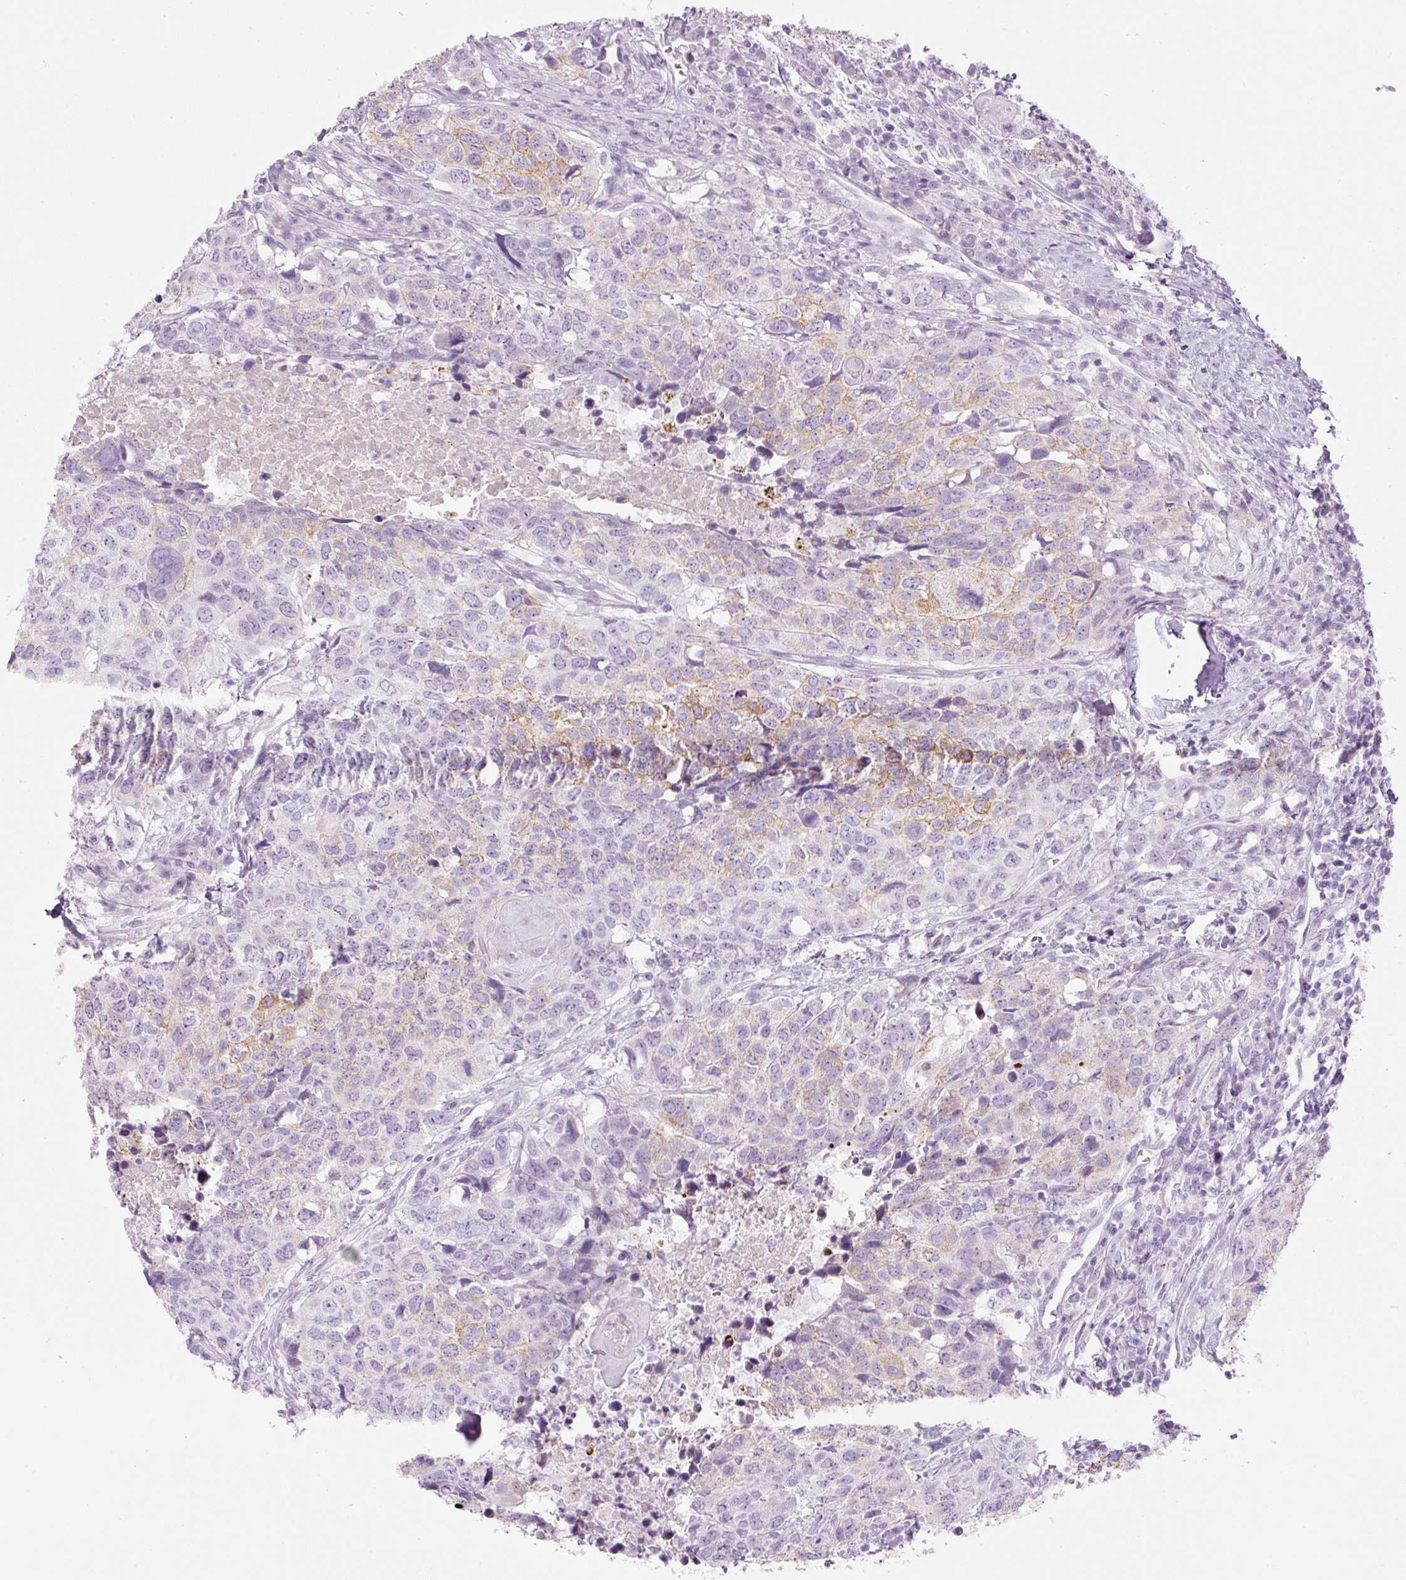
{"staining": {"intensity": "weak", "quantity": "<25%", "location": "cytoplasmic/membranous"}, "tissue": "head and neck cancer", "cell_type": "Tumor cells", "image_type": "cancer", "snomed": [{"axis": "morphology", "description": "Normal tissue, NOS"}, {"axis": "morphology", "description": "Squamous cell carcinoma, NOS"}, {"axis": "topography", "description": "Skeletal muscle"}, {"axis": "topography", "description": "Vascular tissue"}, {"axis": "topography", "description": "Peripheral nerve tissue"}, {"axis": "topography", "description": "Head-Neck"}], "caption": "DAB immunohistochemical staining of head and neck cancer (squamous cell carcinoma) shows no significant positivity in tumor cells.", "gene": "CARD16", "patient": {"sex": "male", "age": 66}}